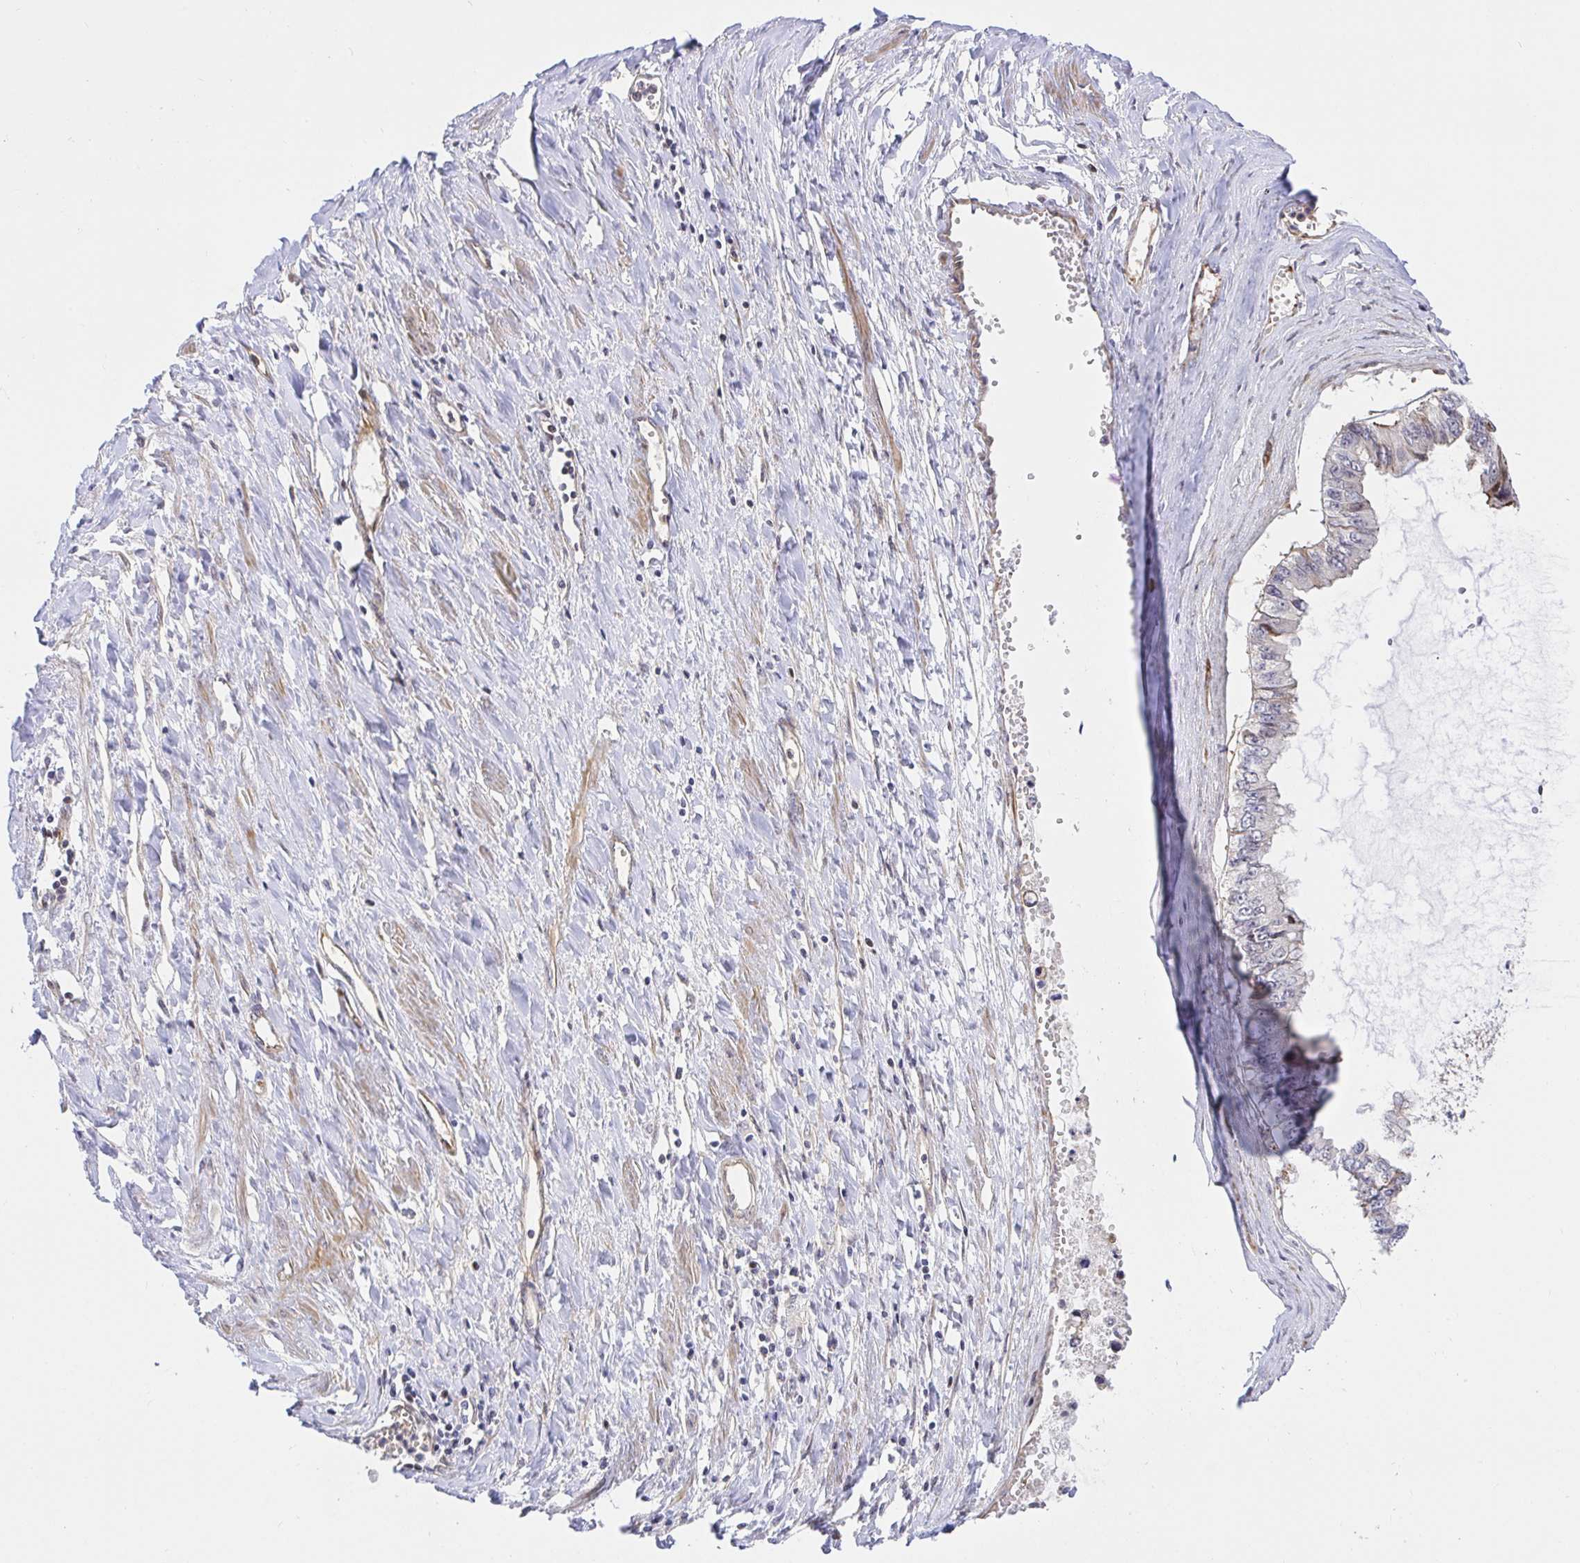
{"staining": {"intensity": "weak", "quantity": "<25%", "location": "cytoplasmic/membranous"}, "tissue": "ovarian cancer", "cell_type": "Tumor cells", "image_type": "cancer", "snomed": [{"axis": "morphology", "description": "Cystadenocarcinoma, mucinous, NOS"}, {"axis": "topography", "description": "Ovary"}], "caption": "Immunohistochemistry (IHC) micrograph of neoplastic tissue: ovarian mucinous cystadenocarcinoma stained with DAB (3,3'-diaminobenzidine) displays no significant protein expression in tumor cells.", "gene": "TRIM55", "patient": {"sex": "female", "age": 72}}